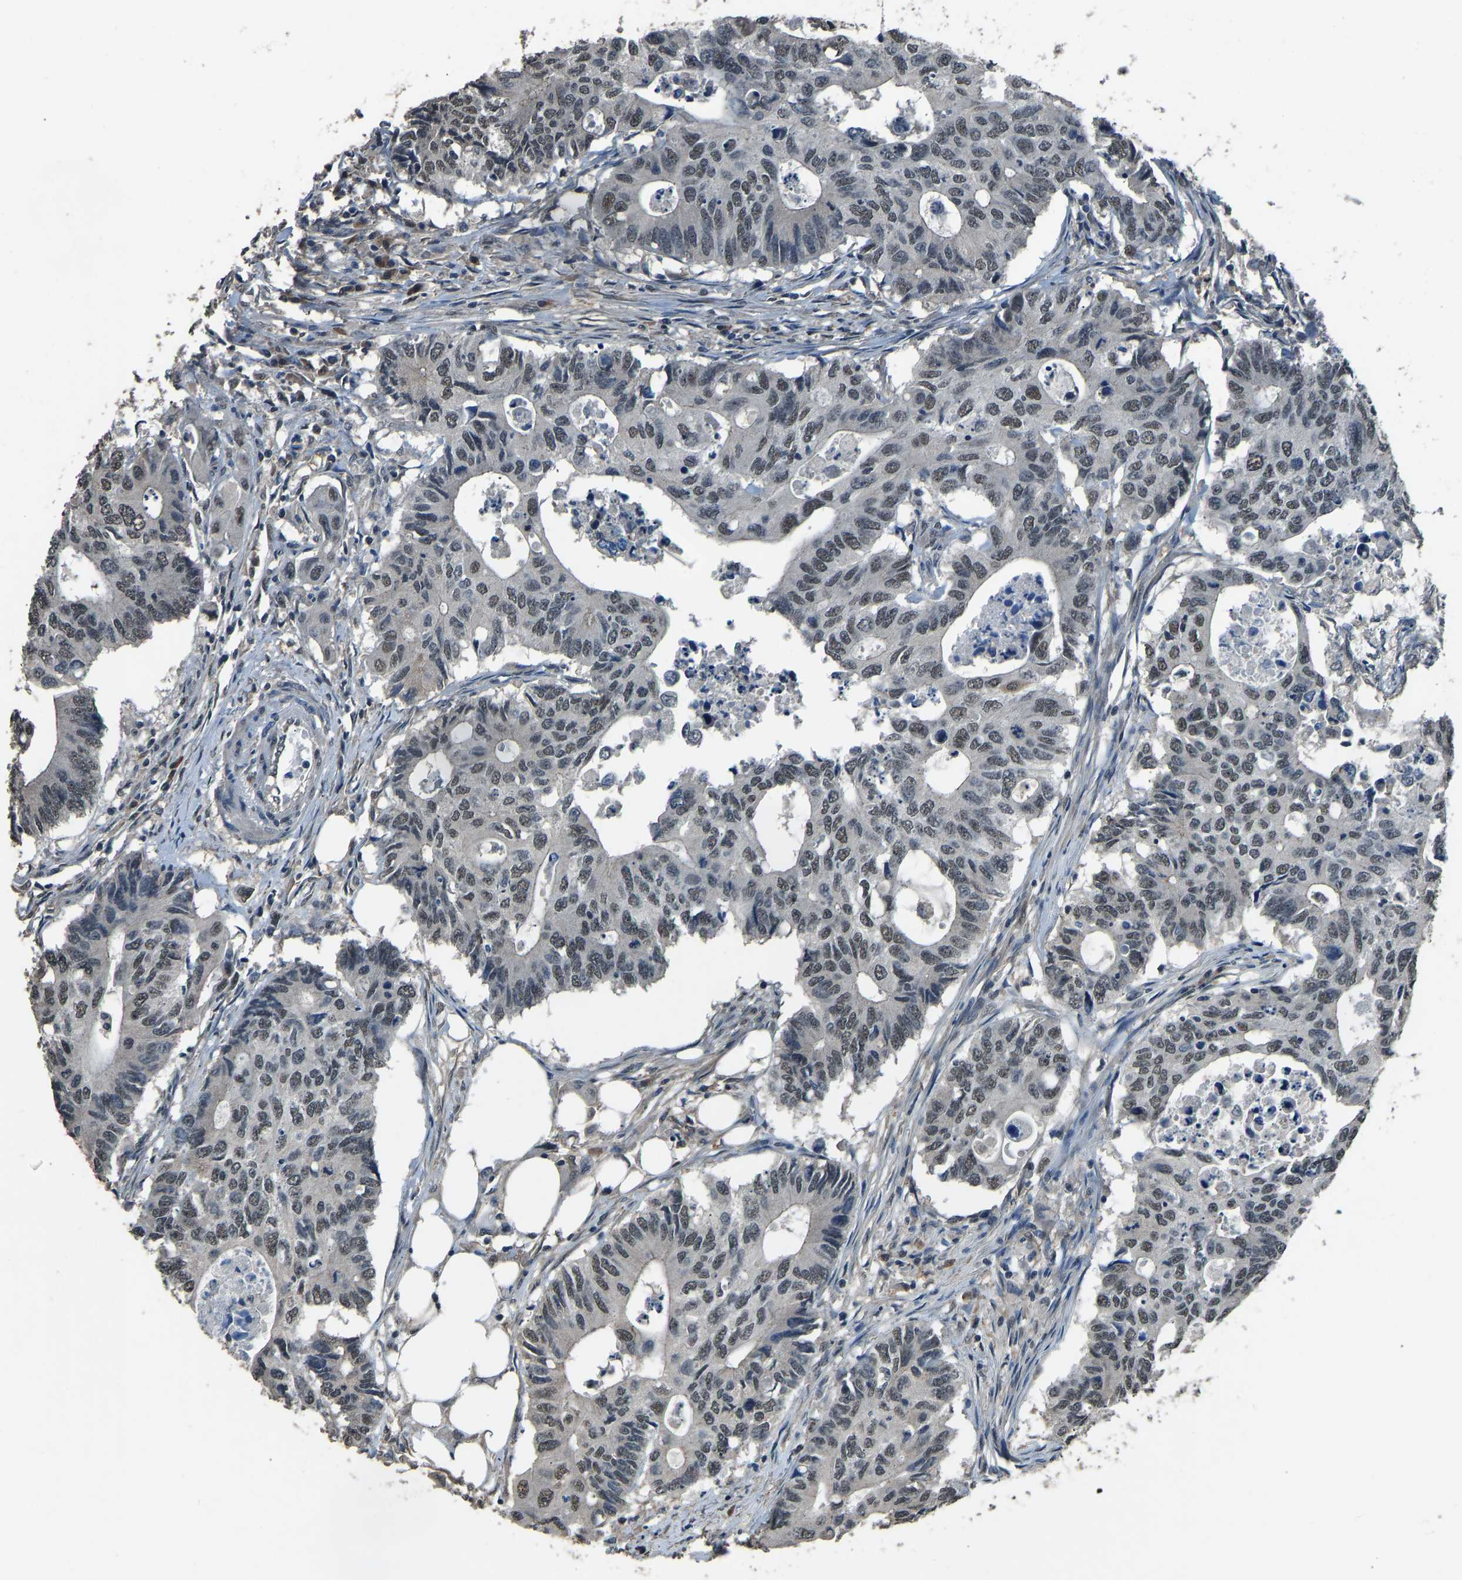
{"staining": {"intensity": "weak", "quantity": ">75%", "location": "nuclear"}, "tissue": "colorectal cancer", "cell_type": "Tumor cells", "image_type": "cancer", "snomed": [{"axis": "morphology", "description": "Adenocarcinoma, NOS"}, {"axis": "topography", "description": "Colon"}], "caption": "Colorectal cancer (adenocarcinoma) stained for a protein (brown) exhibits weak nuclear positive positivity in approximately >75% of tumor cells.", "gene": "TOX4", "patient": {"sex": "male", "age": 71}}